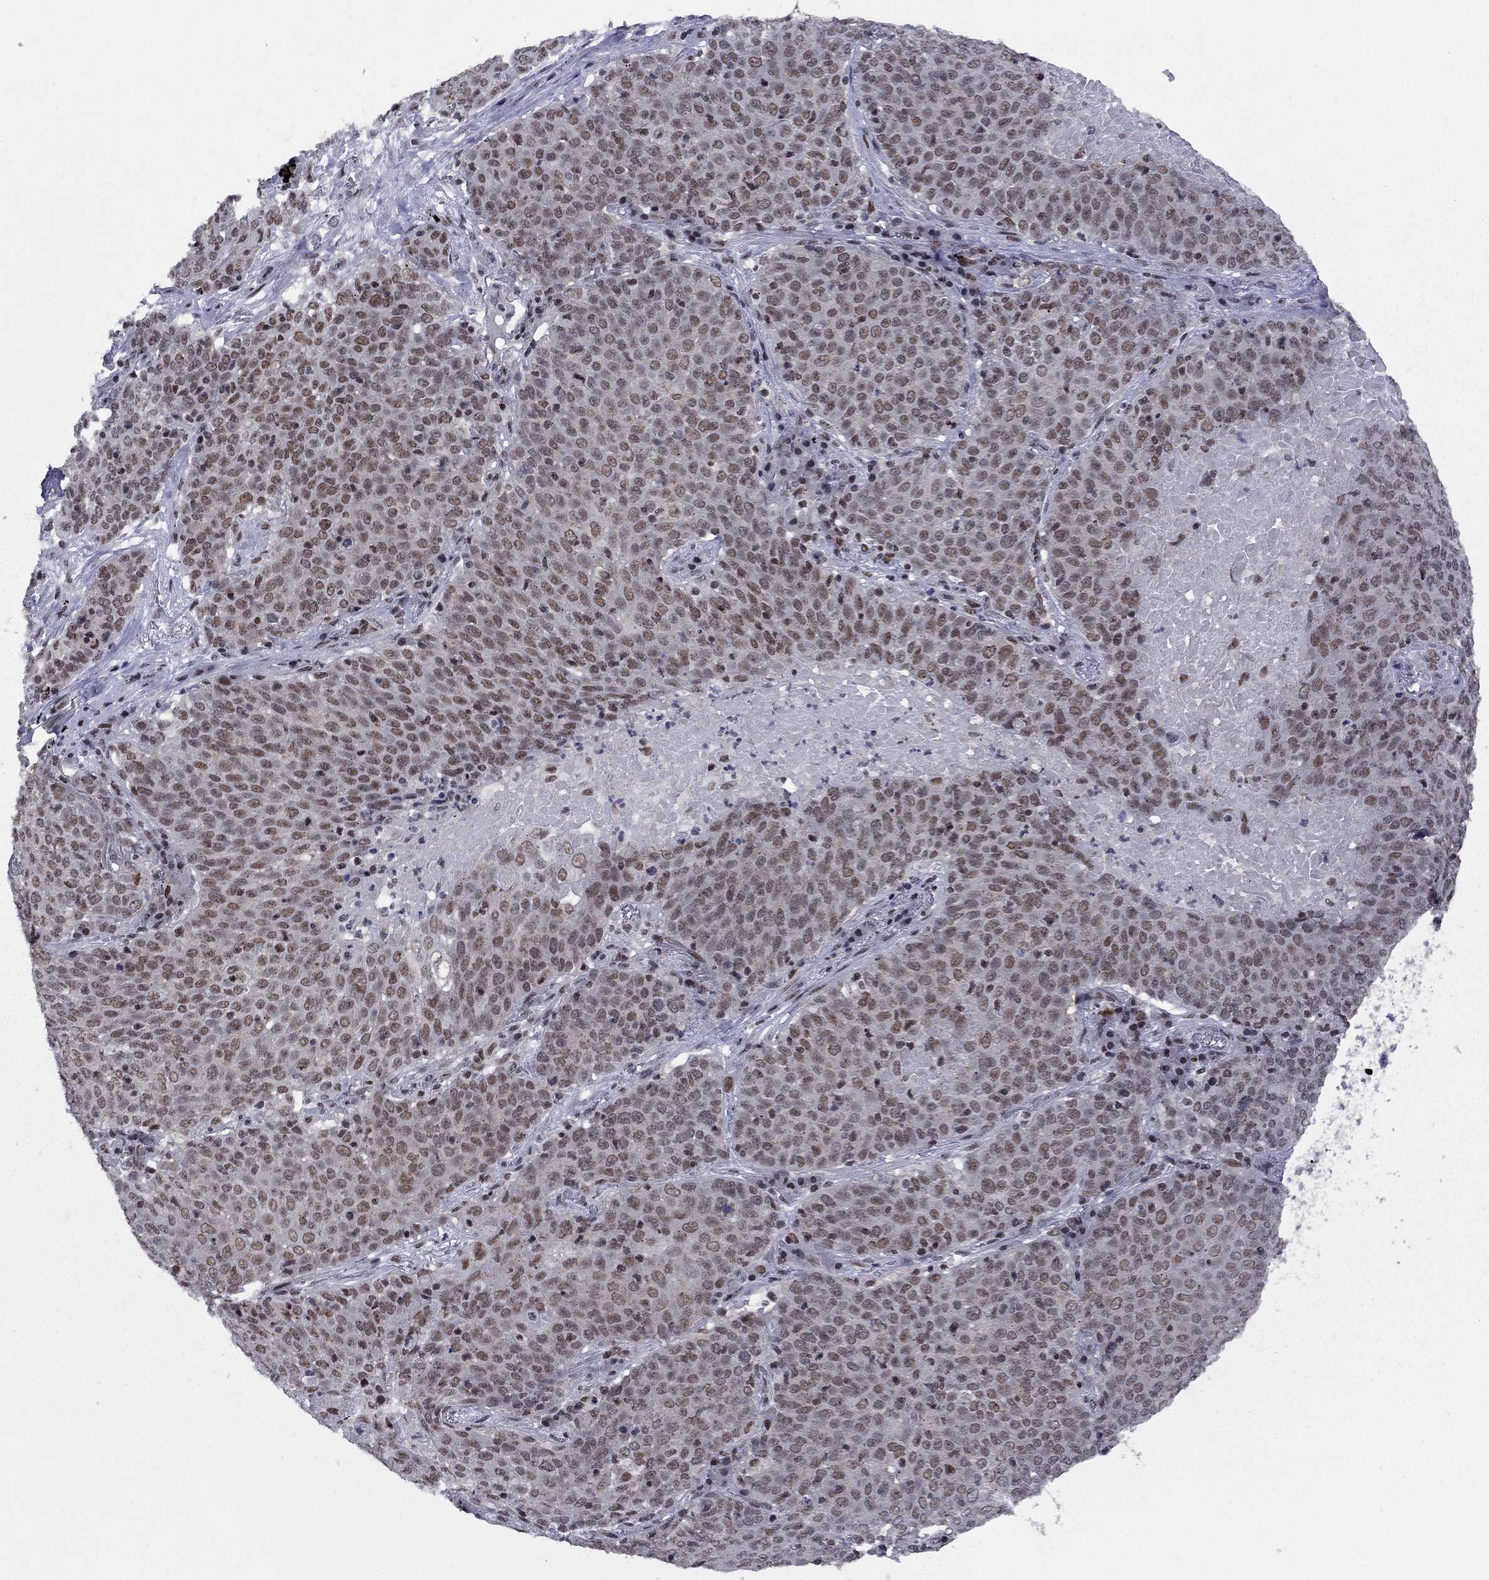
{"staining": {"intensity": "weak", "quantity": ">75%", "location": "nuclear"}, "tissue": "lung cancer", "cell_type": "Tumor cells", "image_type": "cancer", "snomed": [{"axis": "morphology", "description": "Squamous cell carcinoma, NOS"}, {"axis": "topography", "description": "Lung"}], "caption": "A high-resolution histopathology image shows immunohistochemistry staining of lung cancer, which exhibits weak nuclear expression in about >75% of tumor cells. The protein is shown in brown color, while the nuclei are stained blue.", "gene": "TAF9", "patient": {"sex": "male", "age": 82}}